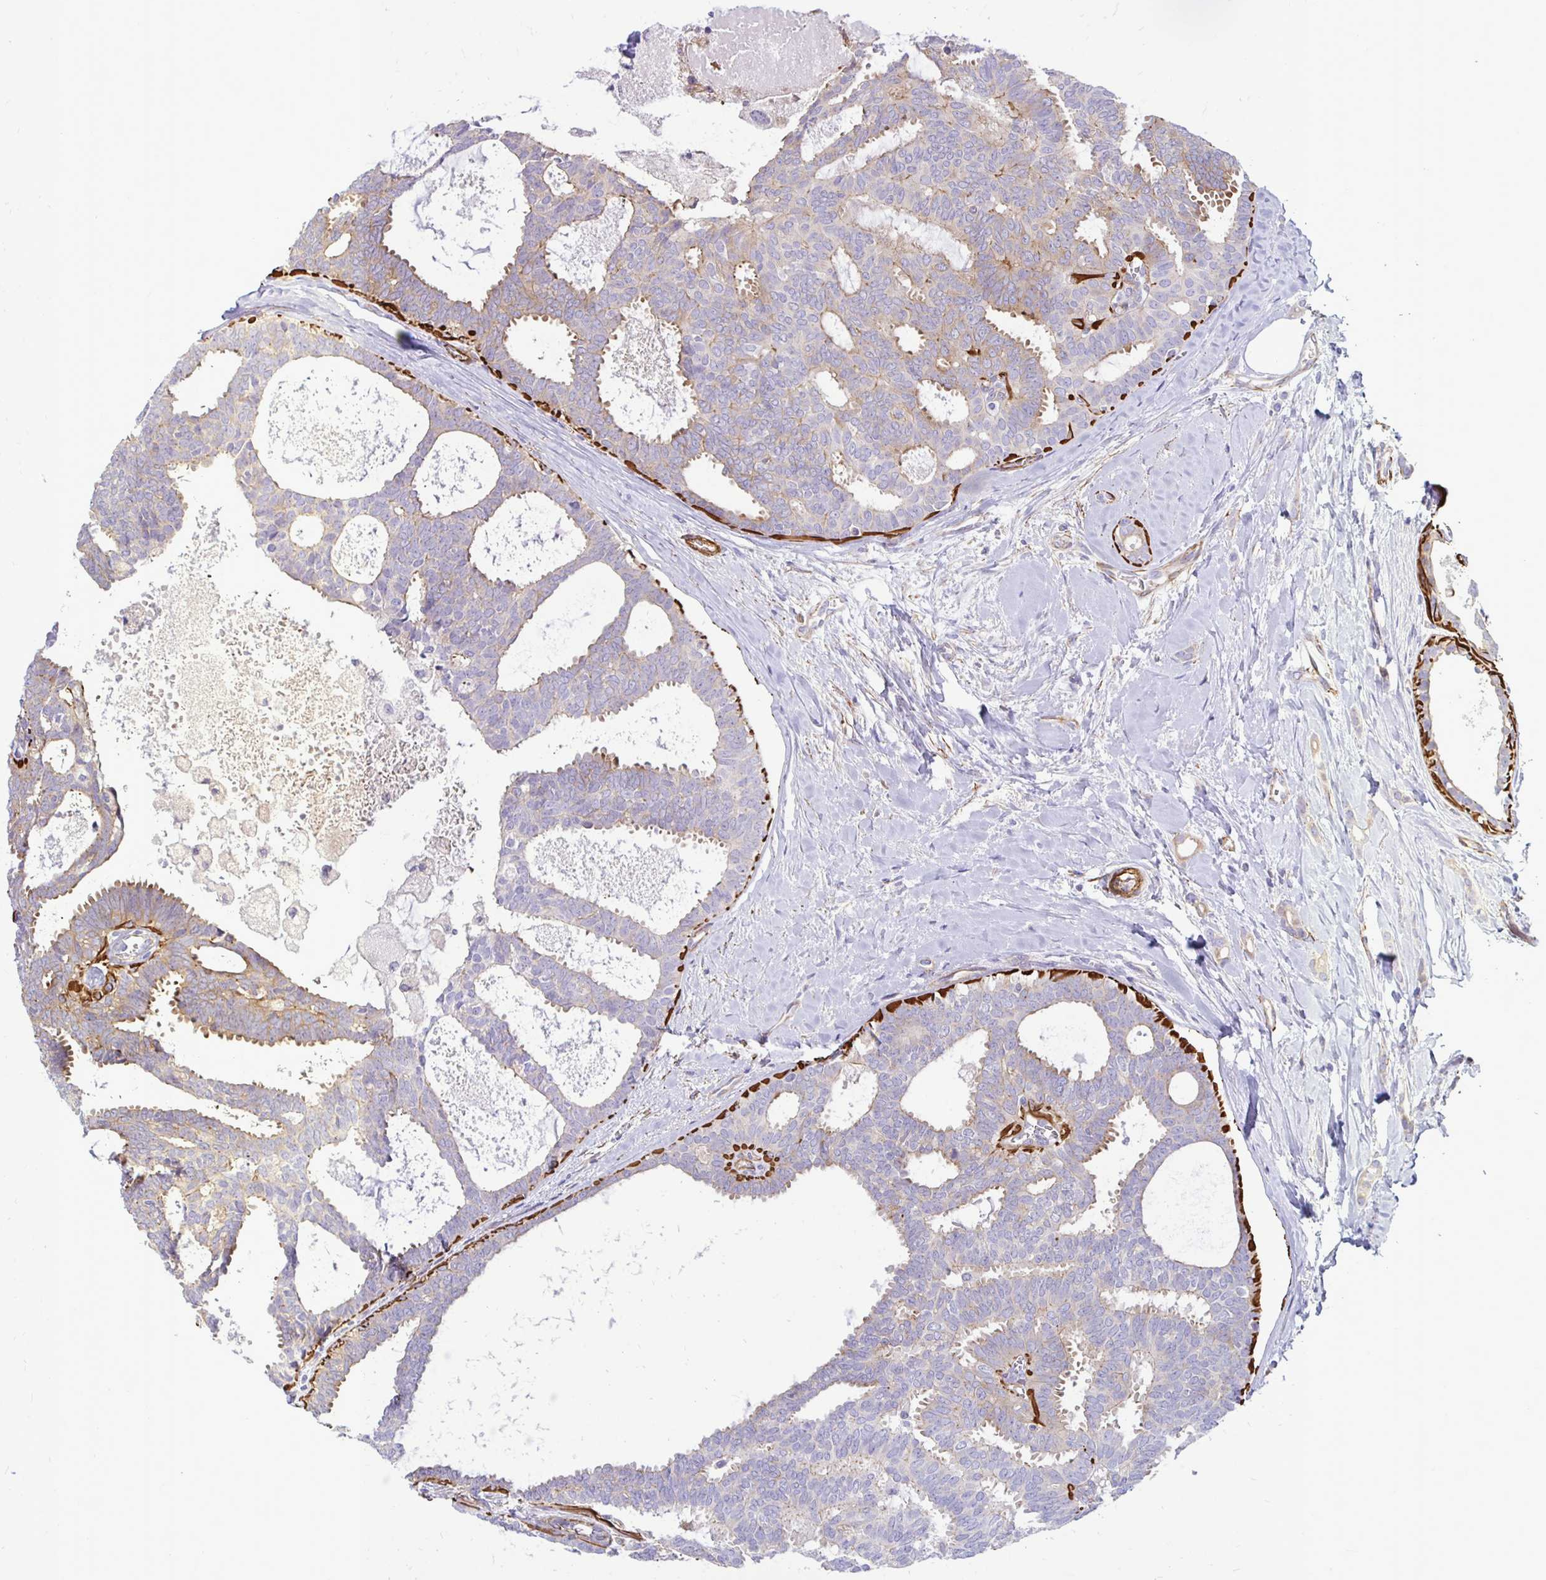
{"staining": {"intensity": "weak", "quantity": "25%-75%", "location": "cytoplasmic/membranous"}, "tissue": "breast cancer", "cell_type": "Tumor cells", "image_type": "cancer", "snomed": [{"axis": "morphology", "description": "Intraductal carcinoma, in situ"}, {"axis": "morphology", "description": "Duct carcinoma"}, {"axis": "morphology", "description": "Lobular carcinoma, in situ"}, {"axis": "topography", "description": "Breast"}], "caption": "Intraductal carcinoma,  in situ (breast) stained with IHC demonstrates weak cytoplasmic/membranous staining in approximately 25%-75% of tumor cells.", "gene": "CTPS1", "patient": {"sex": "female", "age": 44}}